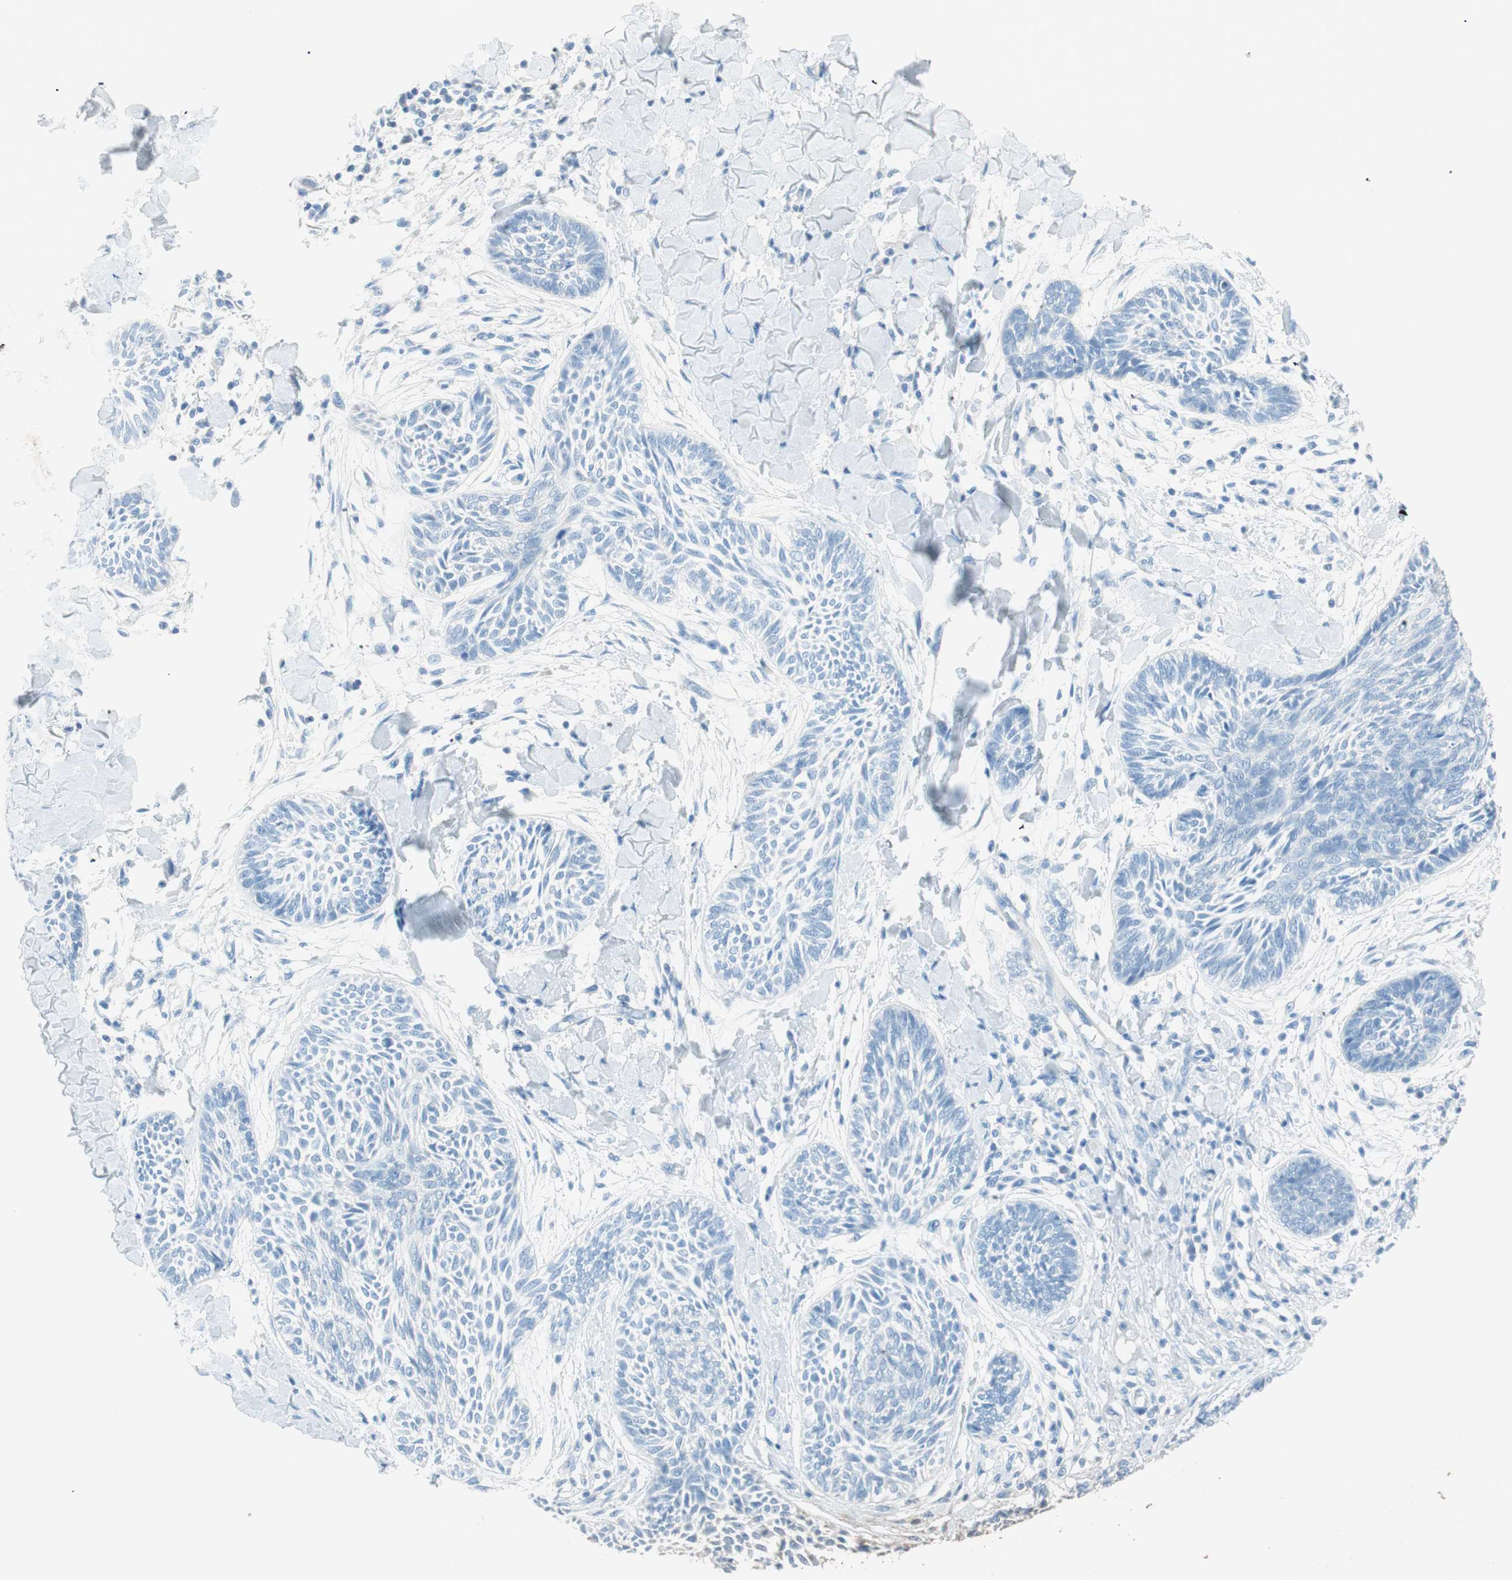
{"staining": {"intensity": "negative", "quantity": "none", "location": "none"}, "tissue": "skin cancer", "cell_type": "Tumor cells", "image_type": "cancer", "snomed": [{"axis": "morphology", "description": "Papilloma, NOS"}, {"axis": "morphology", "description": "Basal cell carcinoma"}, {"axis": "topography", "description": "Skin"}], "caption": "The immunohistochemistry (IHC) photomicrograph has no significant staining in tumor cells of skin papilloma tissue. The staining was performed using DAB (3,3'-diaminobenzidine) to visualize the protein expression in brown, while the nuclei were stained in blue with hematoxylin (Magnification: 20x).", "gene": "TNFRSF13C", "patient": {"sex": "male", "age": 87}}